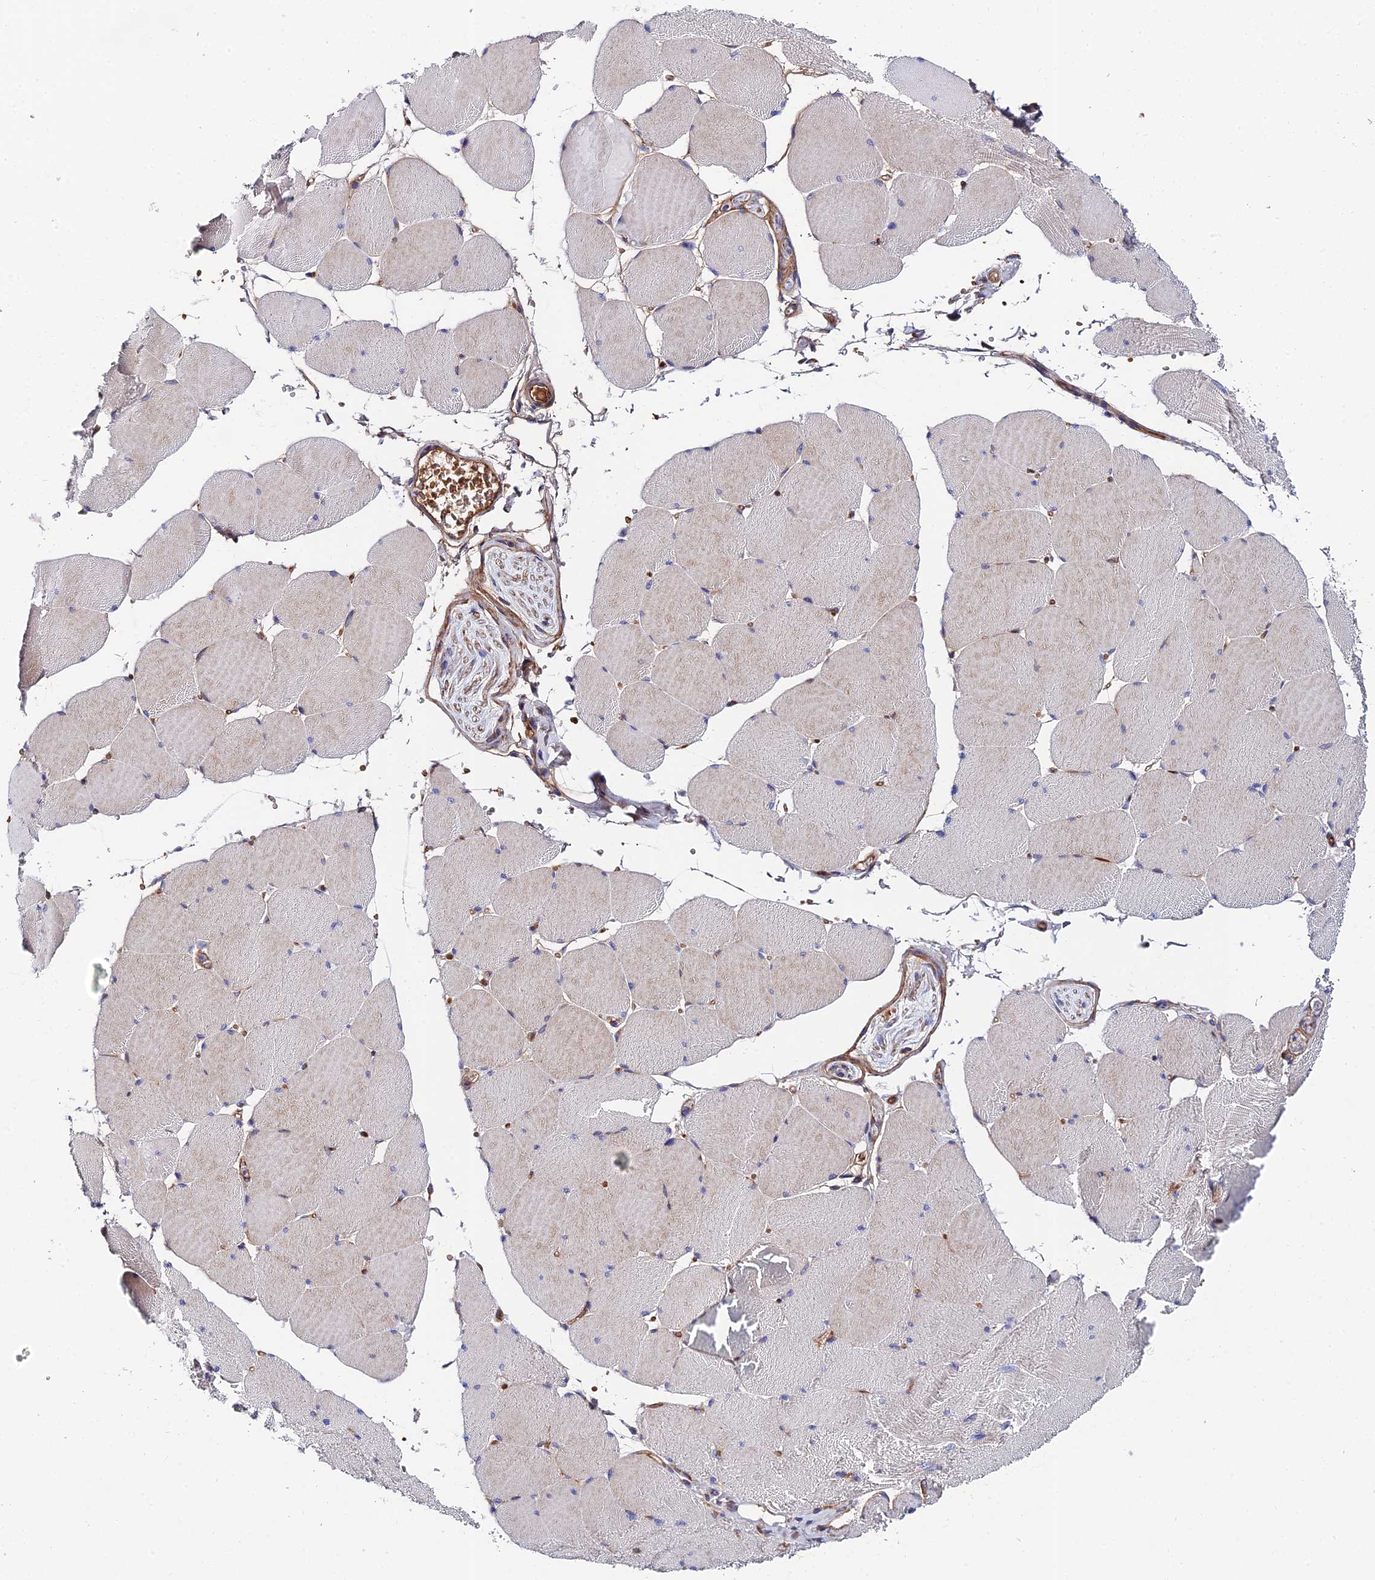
{"staining": {"intensity": "moderate", "quantity": "<25%", "location": "cytoplasmic/membranous"}, "tissue": "skeletal muscle", "cell_type": "Myocytes", "image_type": "normal", "snomed": [{"axis": "morphology", "description": "Normal tissue, NOS"}, {"axis": "topography", "description": "Skeletal muscle"}, {"axis": "topography", "description": "Head-Neck"}], "caption": "Immunohistochemical staining of benign skeletal muscle shows moderate cytoplasmic/membranous protein expression in approximately <25% of myocytes. (DAB (3,3'-diaminobenzidine) = brown stain, brightfield microscopy at high magnification).", "gene": "ADGRF3", "patient": {"sex": "male", "age": 66}}